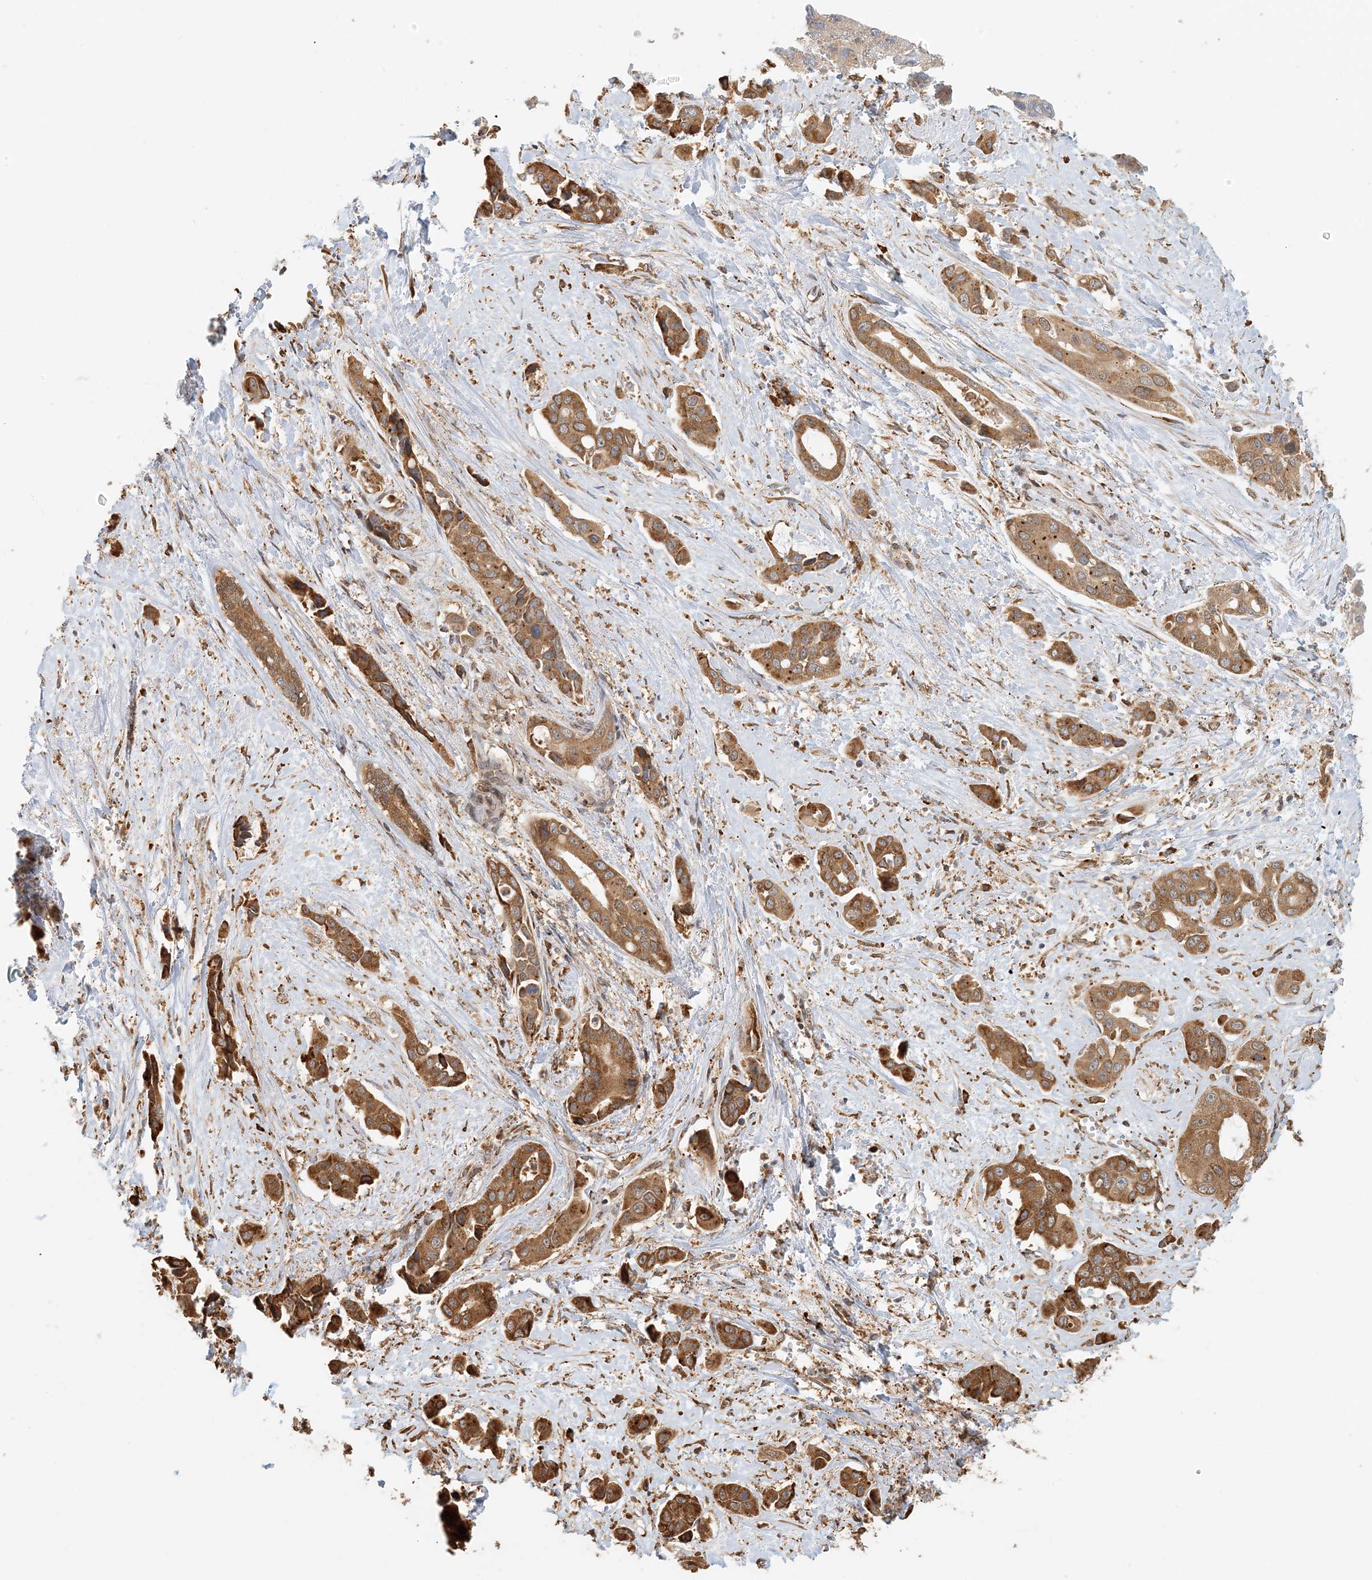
{"staining": {"intensity": "moderate", "quantity": ">75%", "location": "cytoplasmic/membranous"}, "tissue": "liver cancer", "cell_type": "Tumor cells", "image_type": "cancer", "snomed": [{"axis": "morphology", "description": "Cholangiocarcinoma"}, {"axis": "topography", "description": "Liver"}], "caption": "About >75% of tumor cells in liver cholangiocarcinoma exhibit moderate cytoplasmic/membranous protein expression as visualized by brown immunohistochemical staining.", "gene": "HNMT", "patient": {"sex": "female", "age": 52}}